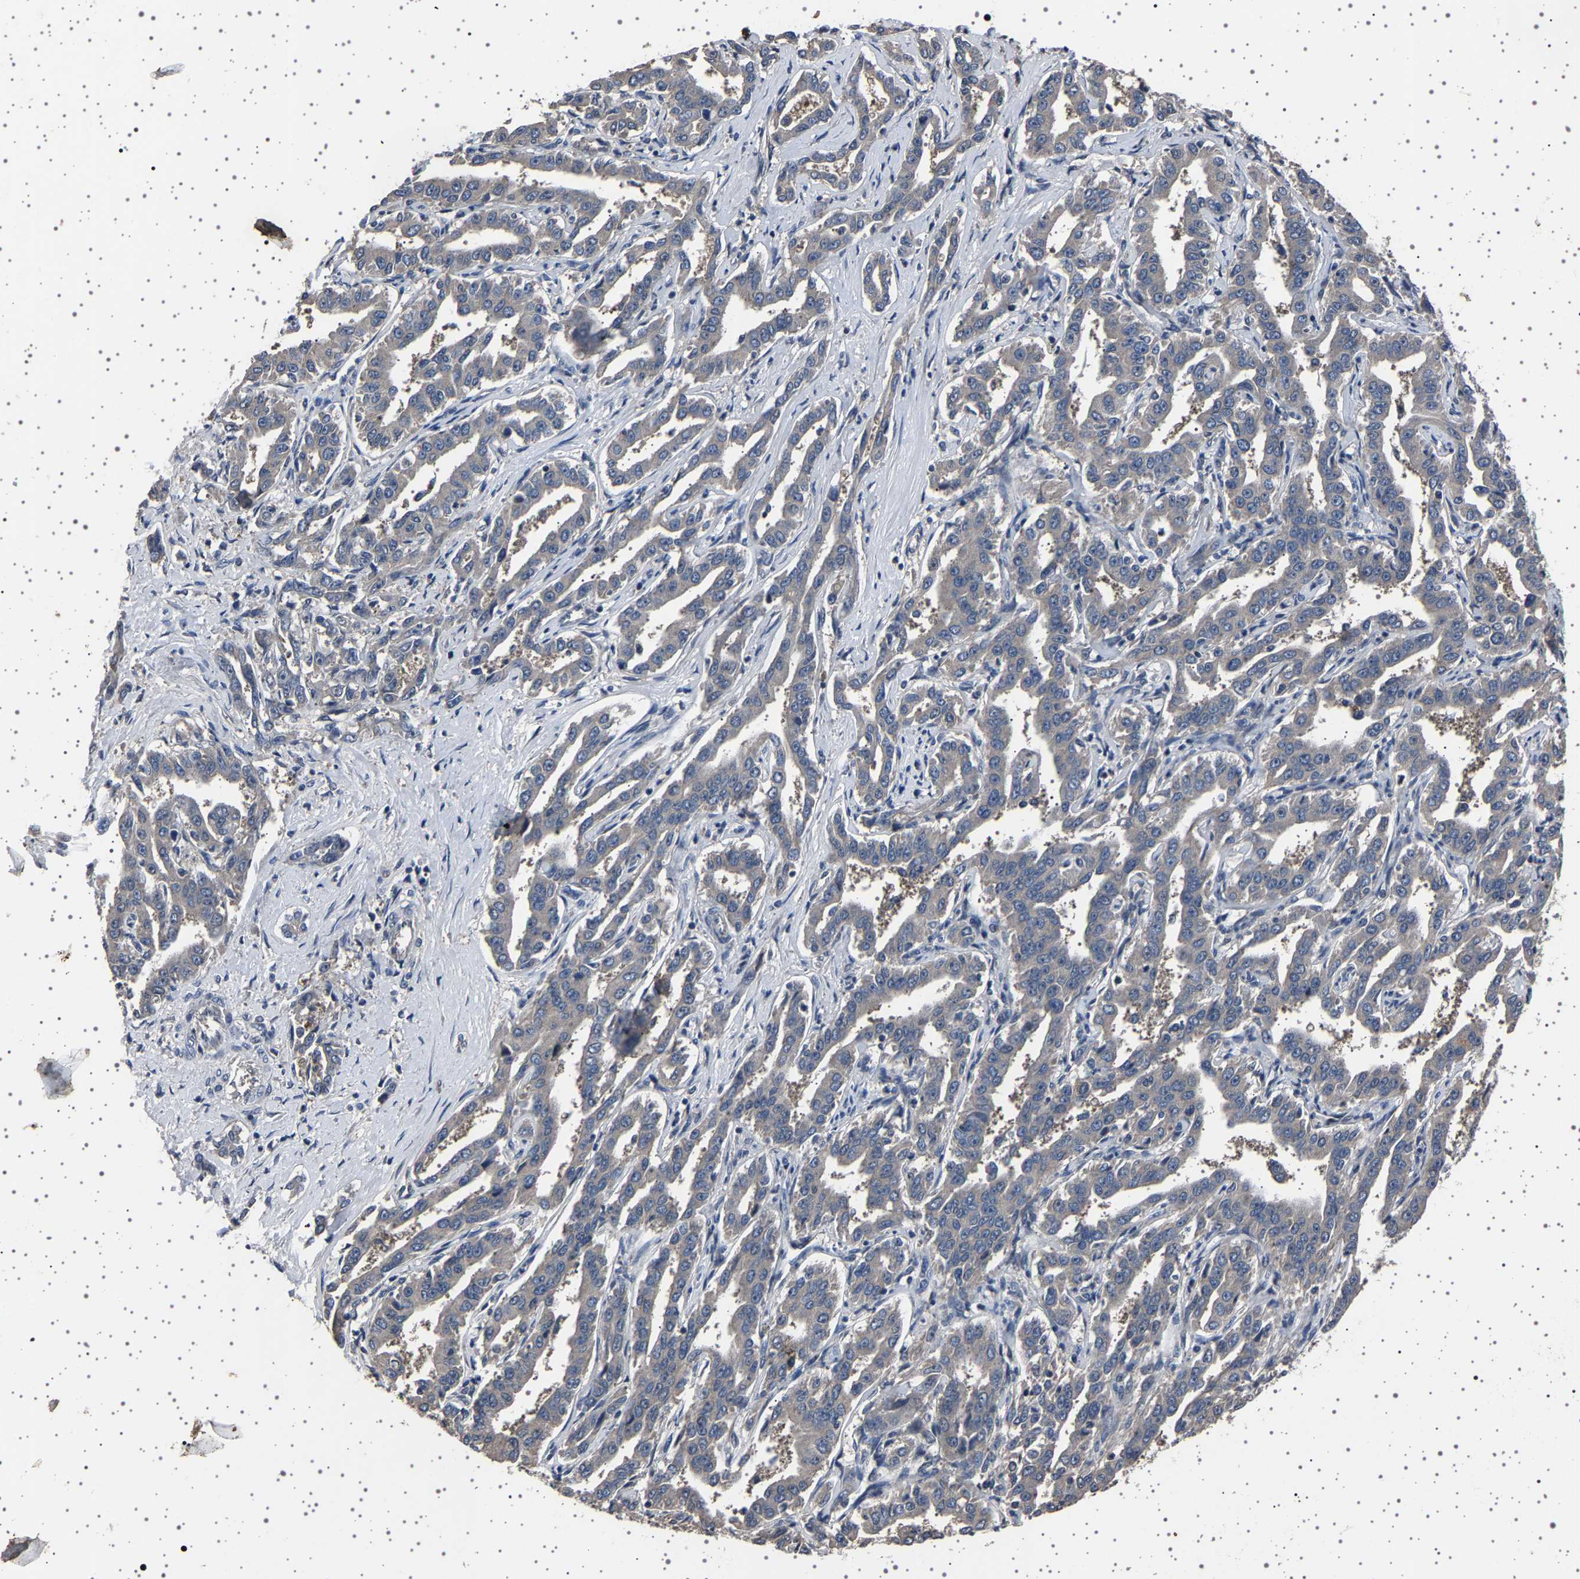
{"staining": {"intensity": "weak", "quantity": "<25%", "location": "cytoplasmic/membranous"}, "tissue": "liver cancer", "cell_type": "Tumor cells", "image_type": "cancer", "snomed": [{"axis": "morphology", "description": "Cholangiocarcinoma"}, {"axis": "topography", "description": "Liver"}], "caption": "High magnification brightfield microscopy of cholangiocarcinoma (liver) stained with DAB (brown) and counterstained with hematoxylin (blue): tumor cells show no significant expression. The staining is performed using DAB brown chromogen with nuclei counter-stained in using hematoxylin.", "gene": "NCKAP1", "patient": {"sex": "male", "age": 59}}